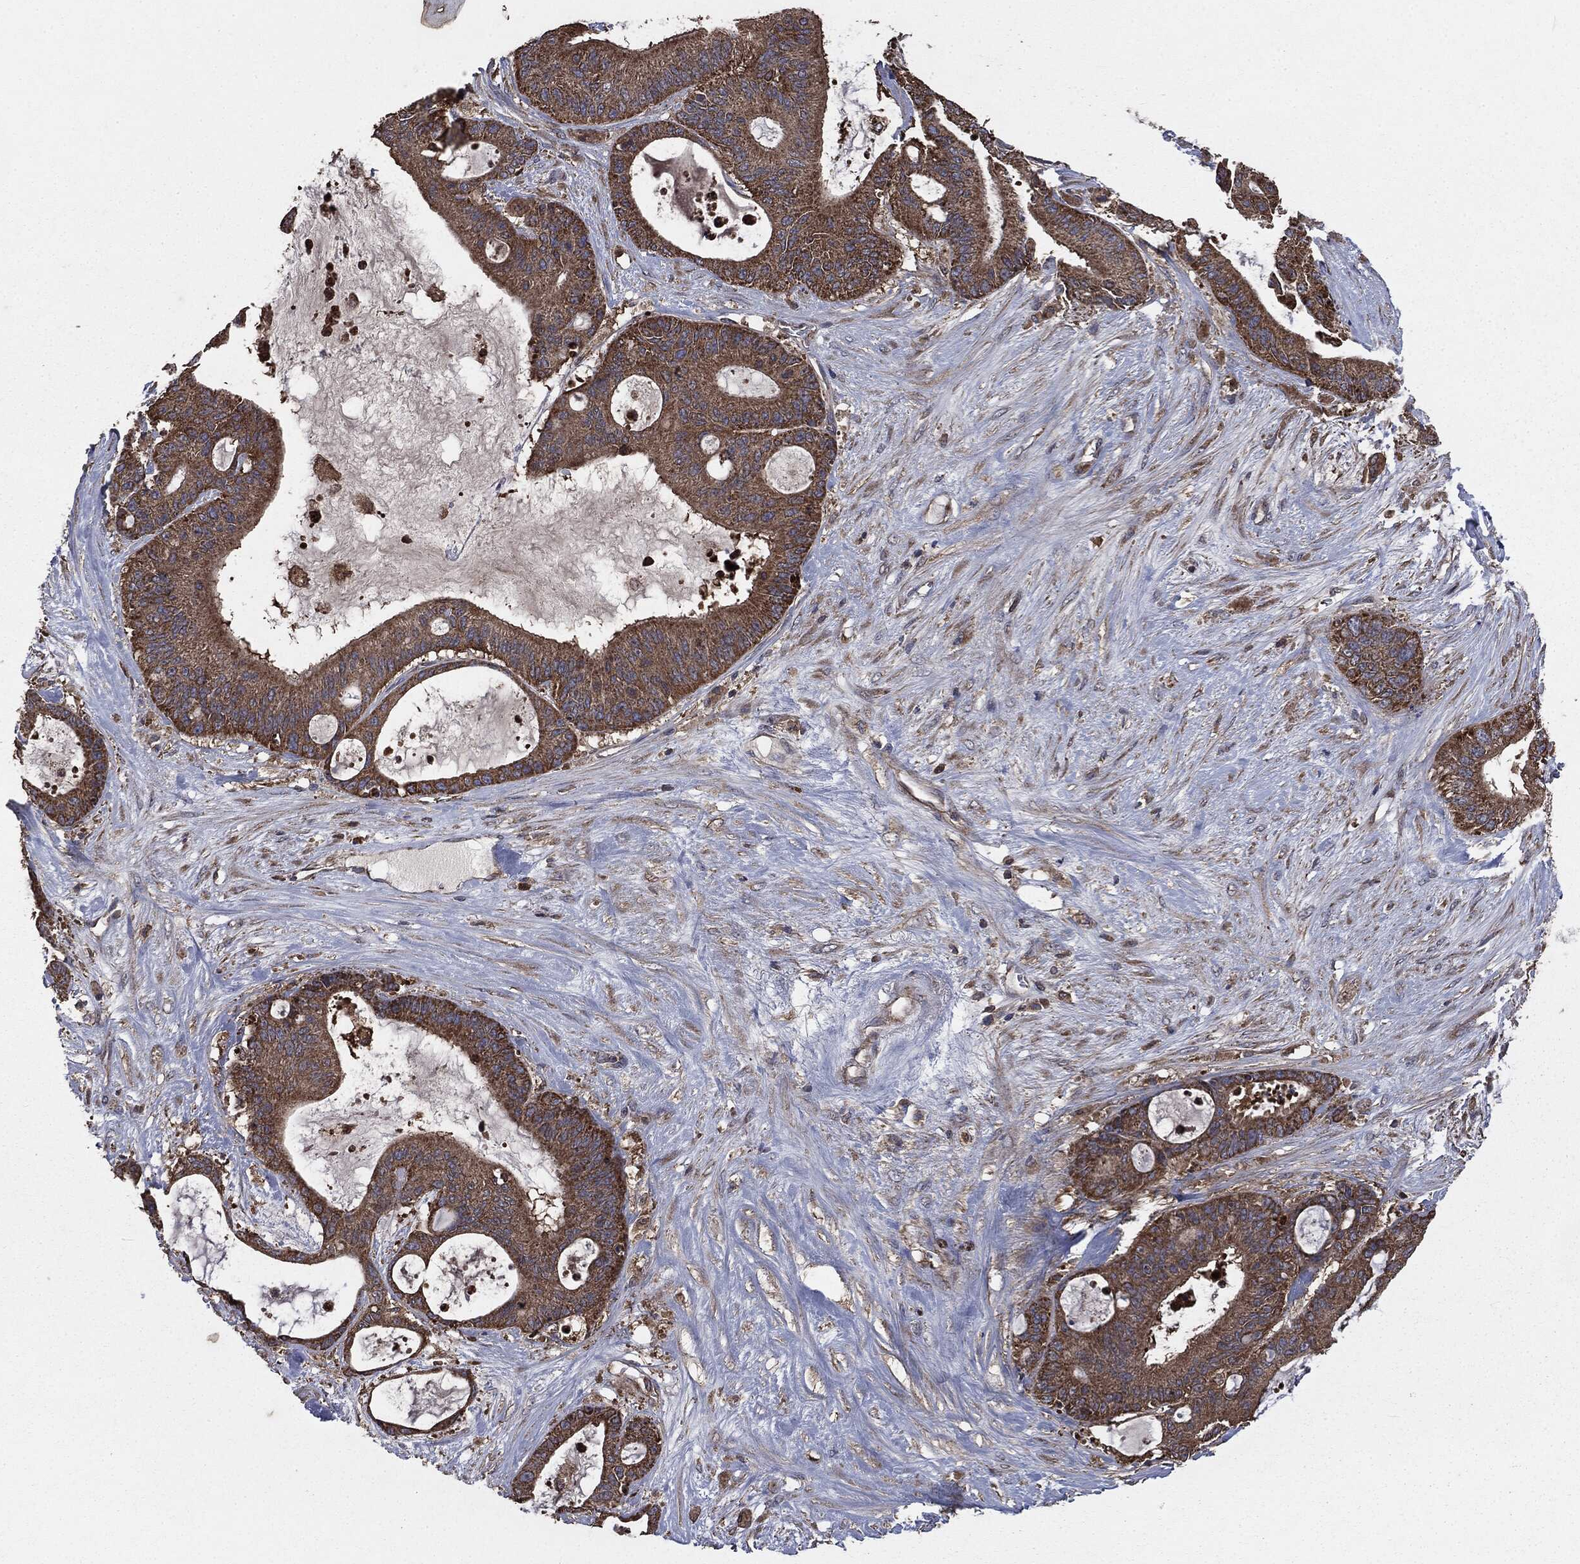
{"staining": {"intensity": "moderate", "quantity": ">75%", "location": "cytoplasmic/membranous"}, "tissue": "liver cancer", "cell_type": "Tumor cells", "image_type": "cancer", "snomed": [{"axis": "morphology", "description": "Normal tissue, NOS"}, {"axis": "morphology", "description": "Cholangiocarcinoma"}, {"axis": "topography", "description": "Liver"}, {"axis": "topography", "description": "Peripheral nerve tissue"}], "caption": "IHC staining of liver cancer (cholangiocarcinoma), which exhibits medium levels of moderate cytoplasmic/membranous expression in about >75% of tumor cells indicating moderate cytoplasmic/membranous protein expression. The staining was performed using DAB (brown) for protein detection and nuclei were counterstained in hematoxylin (blue).", "gene": "MAPK6", "patient": {"sex": "female", "age": 73}}